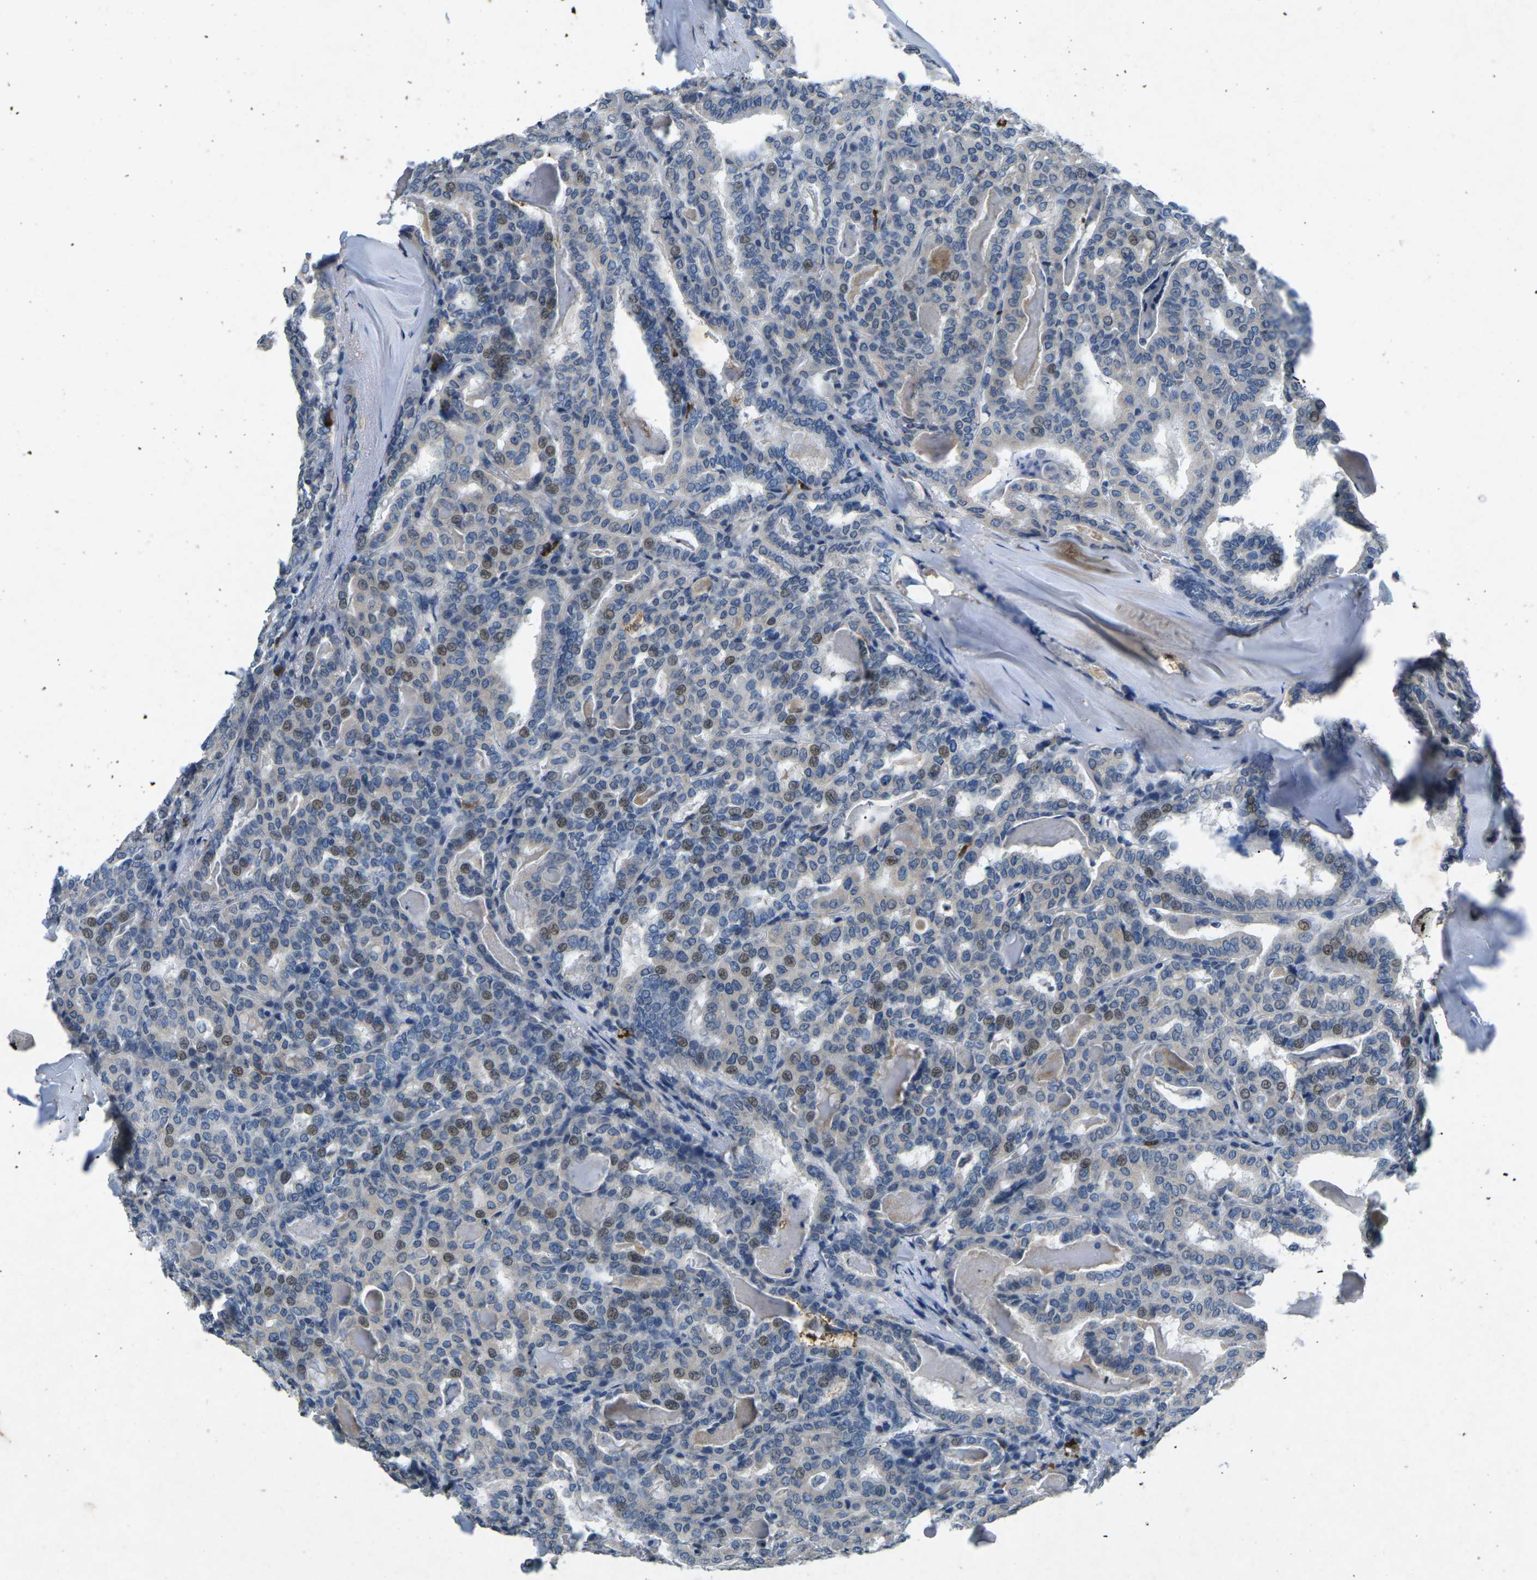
{"staining": {"intensity": "moderate", "quantity": "25%-75%", "location": "nuclear"}, "tissue": "thyroid cancer", "cell_type": "Tumor cells", "image_type": "cancer", "snomed": [{"axis": "morphology", "description": "Papillary adenocarcinoma, NOS"}, {"axis": "topography", "description": "Thyroid gland"}], "caption": "This is an image of immunohistochemistry staining of thyroid papillary adenocarcinoma, which shows moderate staining in the nuclear of tumor cells.", "gene": "PLG", "patient": {"sex": "female", "age": 42}}